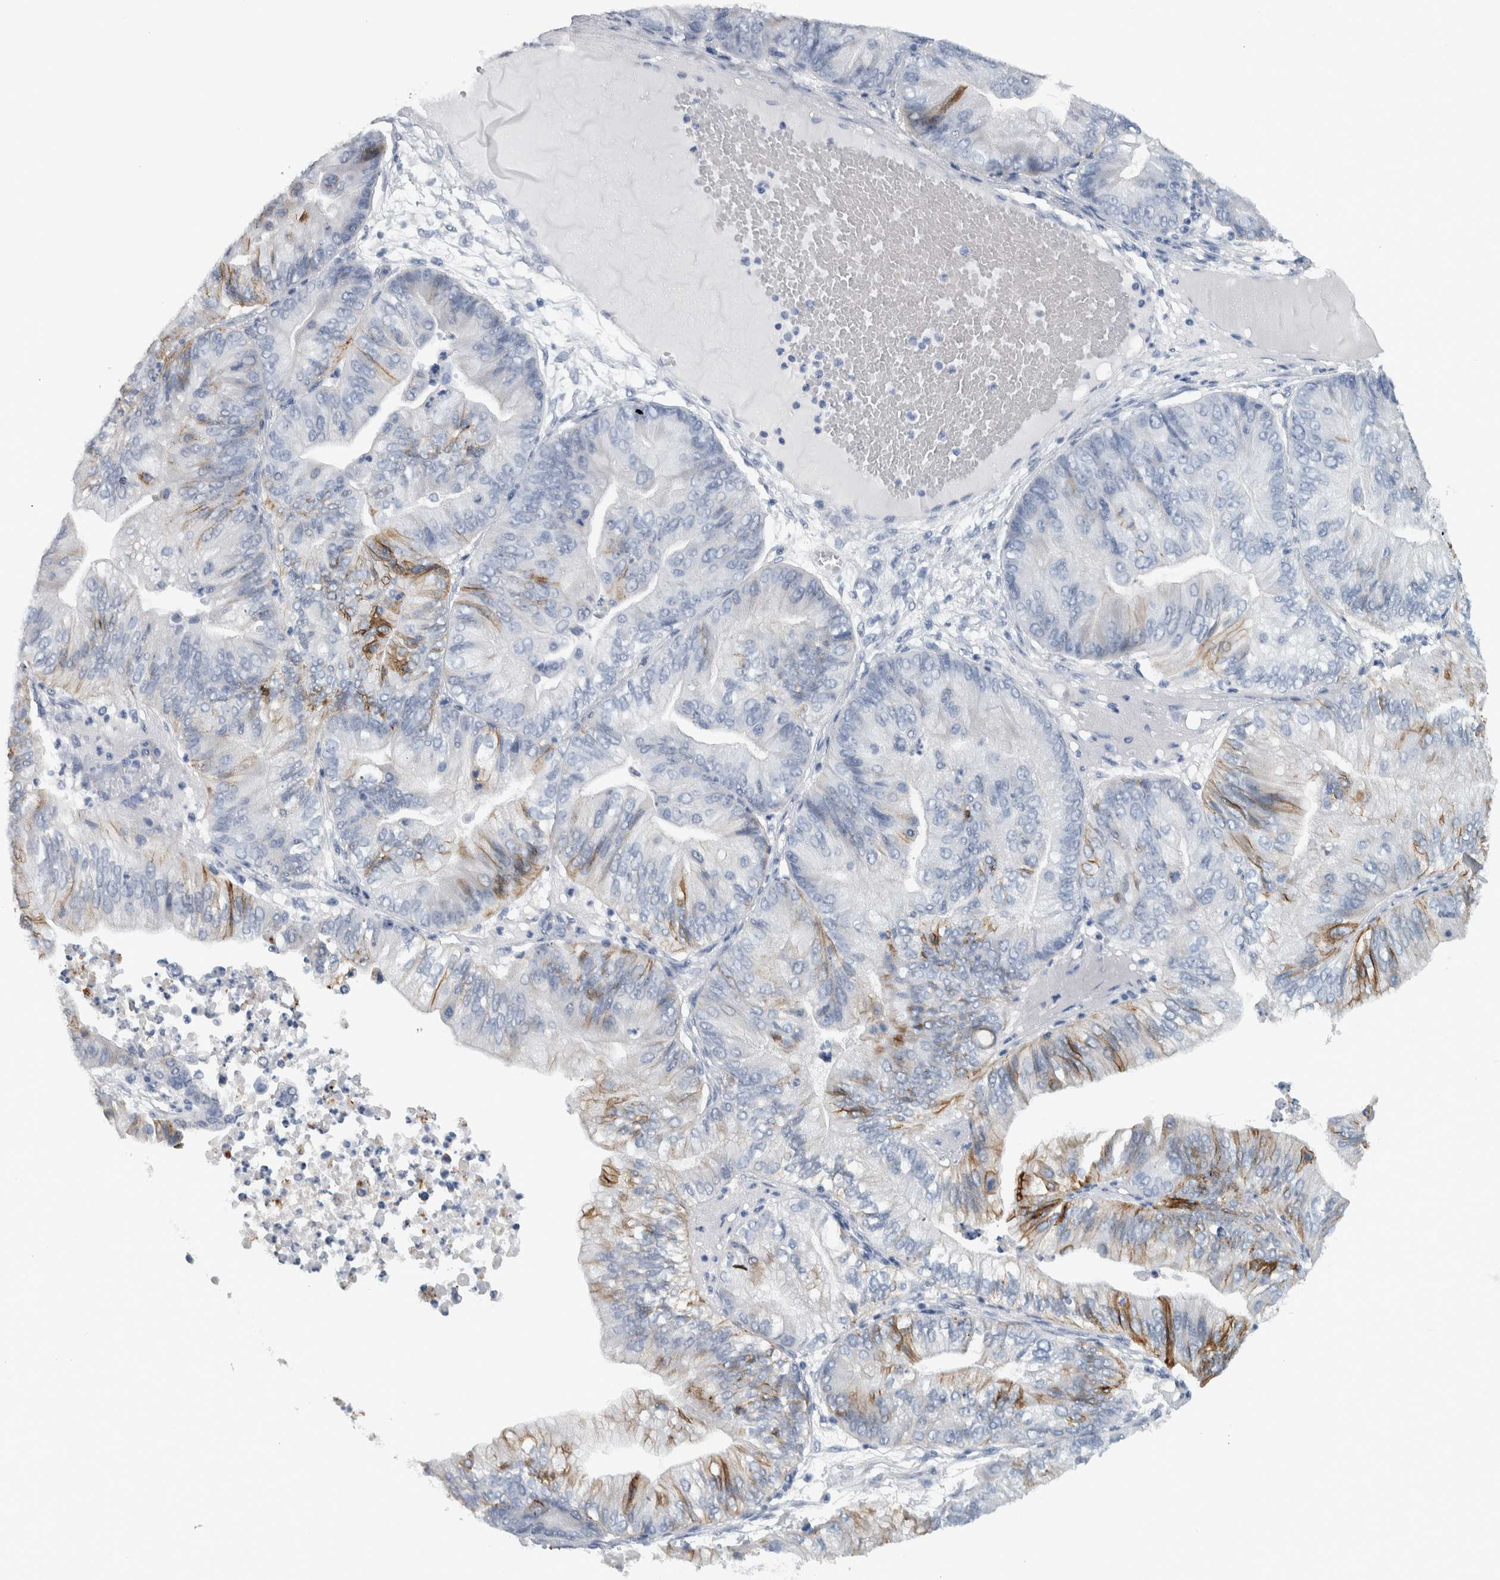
{"staining": {"intensity": "strong", "quantity": "<25%", "location": "cytoplasmic/membranous"}, "tissue": "ovarian cancer", "cell_type": "Tumor cells", "image_type": "cancer", "snomed": [{"axis": "morphology", "description": "Cystadenocarcinoma, mucinous, NOS"}, {"axis": "topography", "description": "Ovary"}], "caption": "Mucinous cystadenocarcinoma (ovarian) tissue displays strong cytoplasmic/membranous positivity in approximately <25% of tumor cells, visualized by immunohistochemistry.", "gene": "CDH17", "patient": {"sex": "female", "age": 61}}